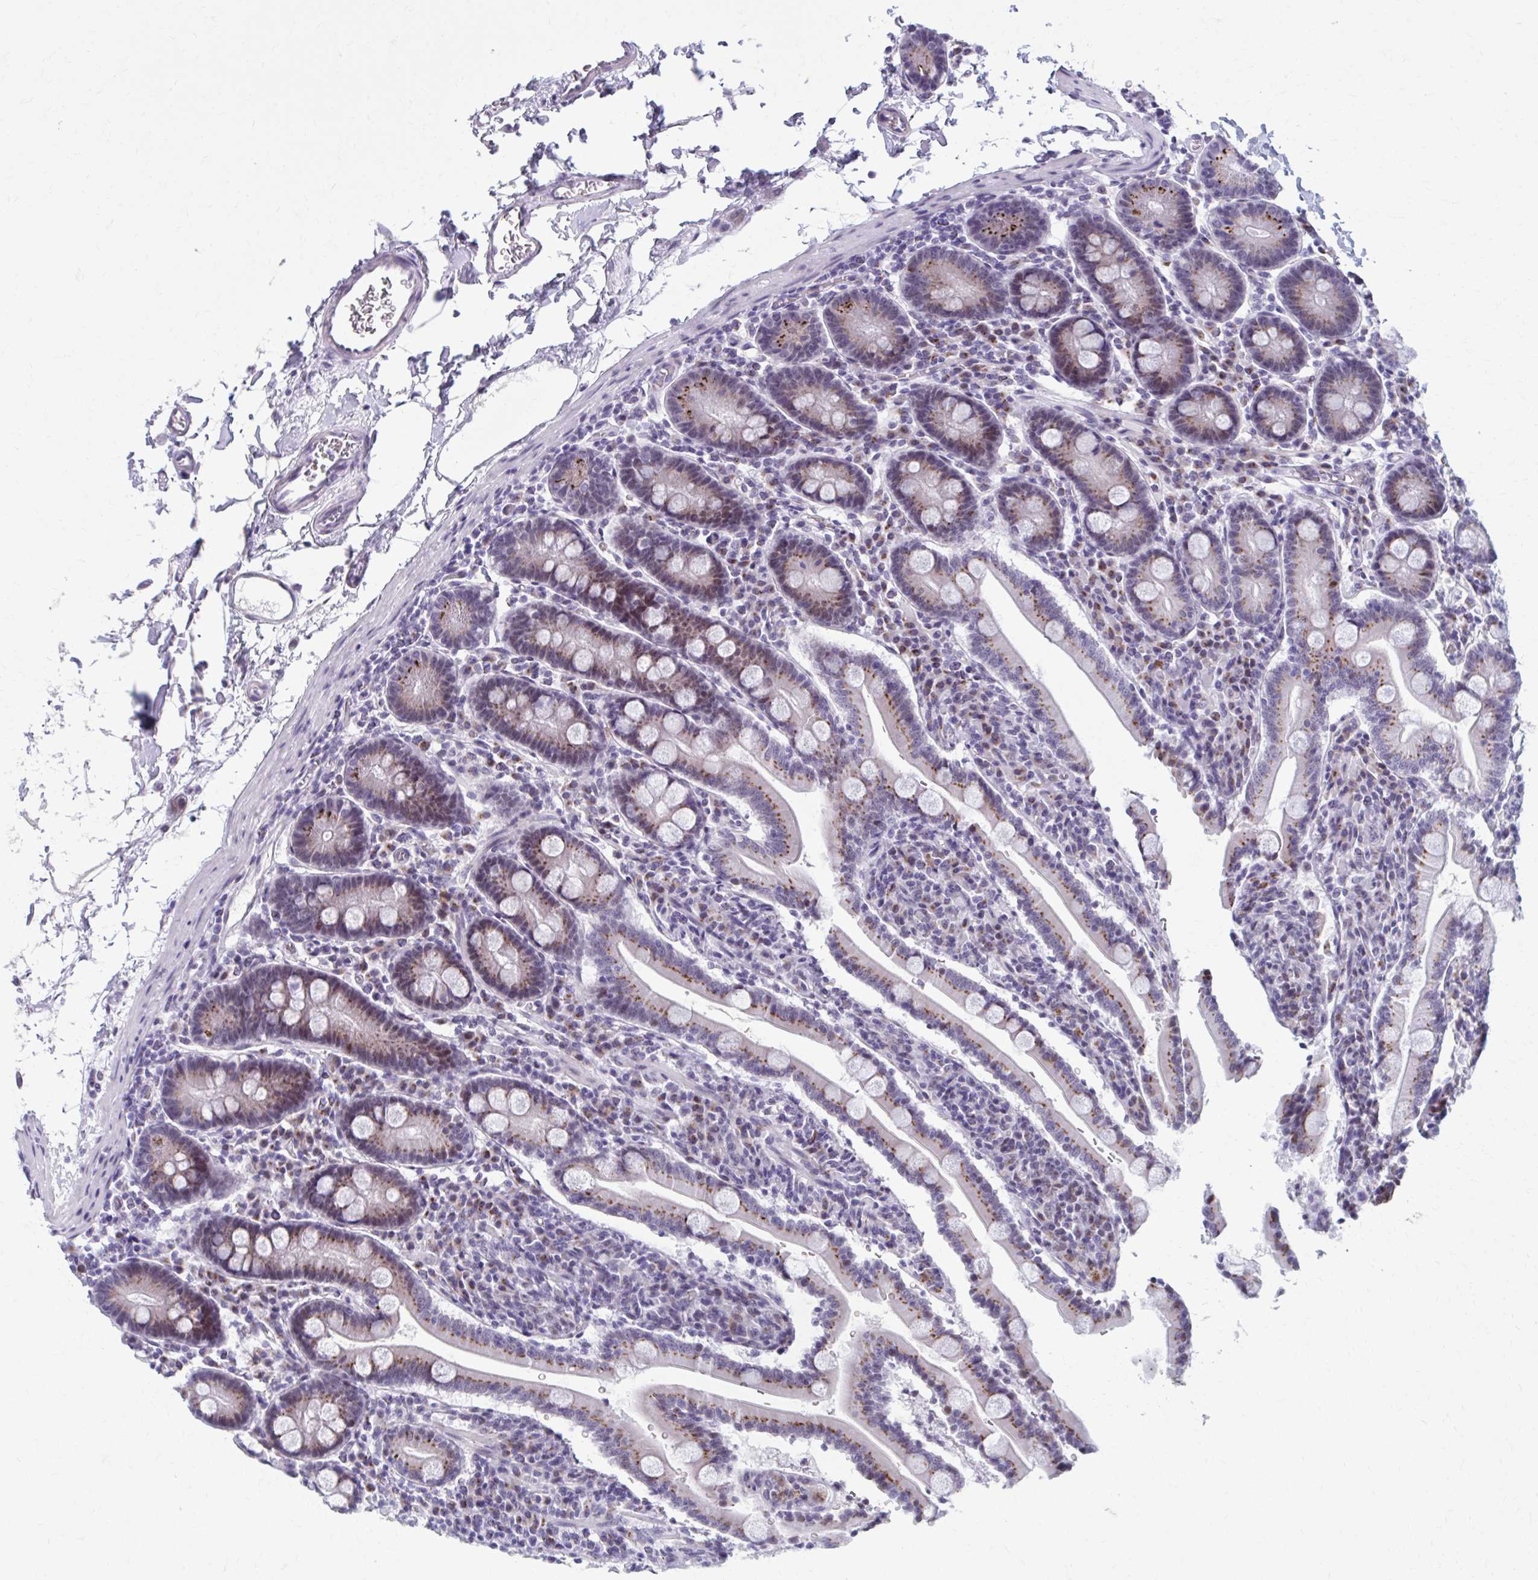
{"staining": {"intensity": "strong", "quantity": "25%-75%", "location": "cytoplasmic/membranous"}, "tissue": "duodenum", "cell_type": "Glandular cells", "image_type": "normal", "snomed": [{"axis": "morphology", "description": "Normal tissue, NOS"}, {"axis": "topography", "description": "Duodenum"}], "caption": "DAB (3,3'-diaminobenzidine) immunohistochemical staining of benign duodenum reveals strong cytoplasmic/membranous protein expression in about 25%-75% of glandular cells. Immunohistochemistry (ihc) stains the protein in brown and the nuclei are stained blue.", "gene": "ZNF682", "patient": {"sex": "male", "age": 35}}